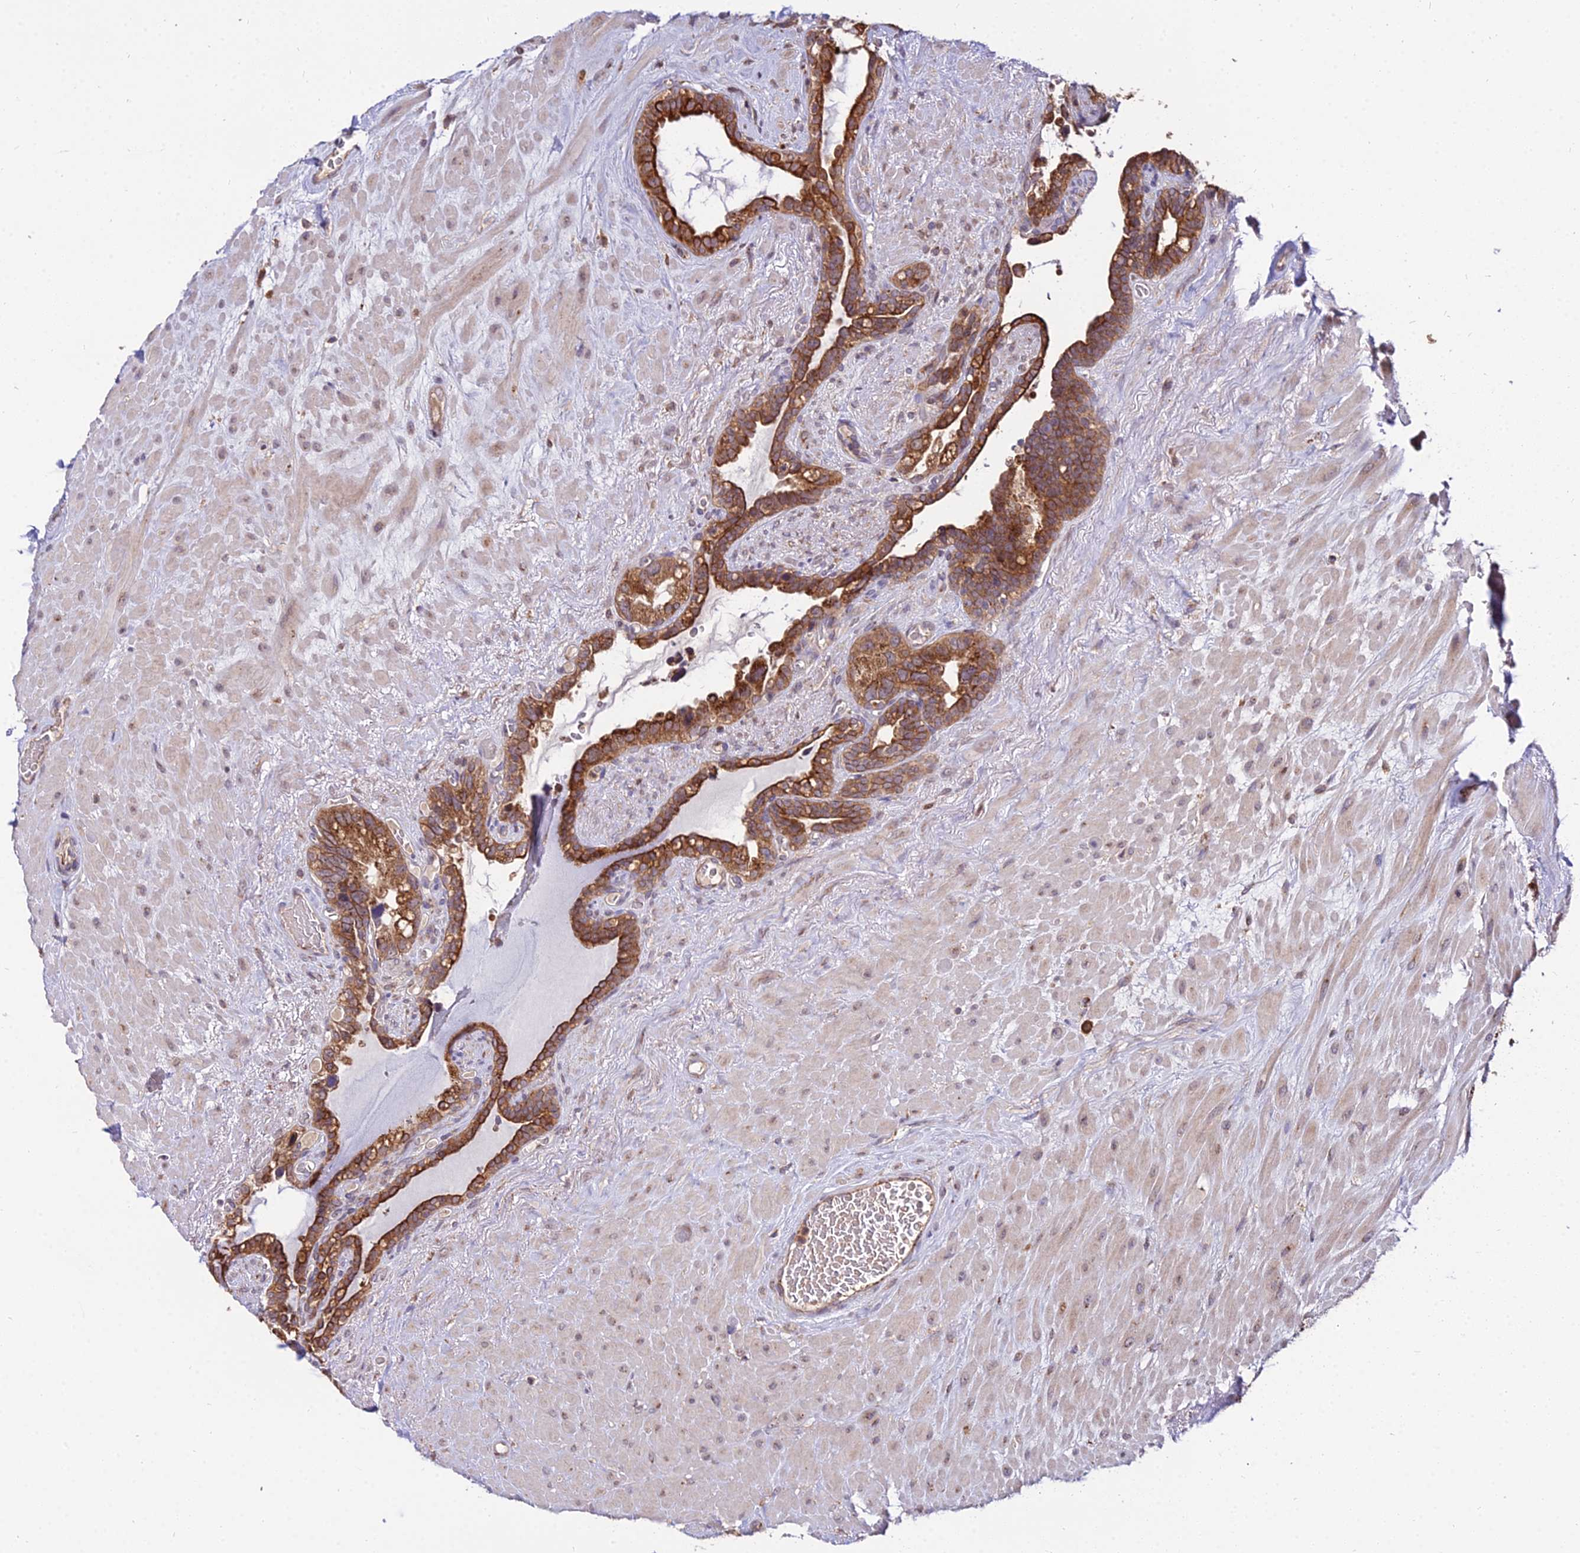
{"staining": {"intensity": "strong", "quantity": ">75%", "location": "cytoplasmic/membranous"}, "tissue": "seminal vesicle", "cell_type": "Glandular cells", "image_type": "normal", "snomed": [{"axis": "morphology", "description": "Normal tissue, NOS"}, {"axis": "topography", "description": "Seminal veicle"}], "caption": "Glandular cells reveal strong cytoplasmic/membranous staining in about >75% of cells in normal seminal vesicle.", "gene": "ENSG00000258465", "patient": {"sex": "male", "age": 80}}